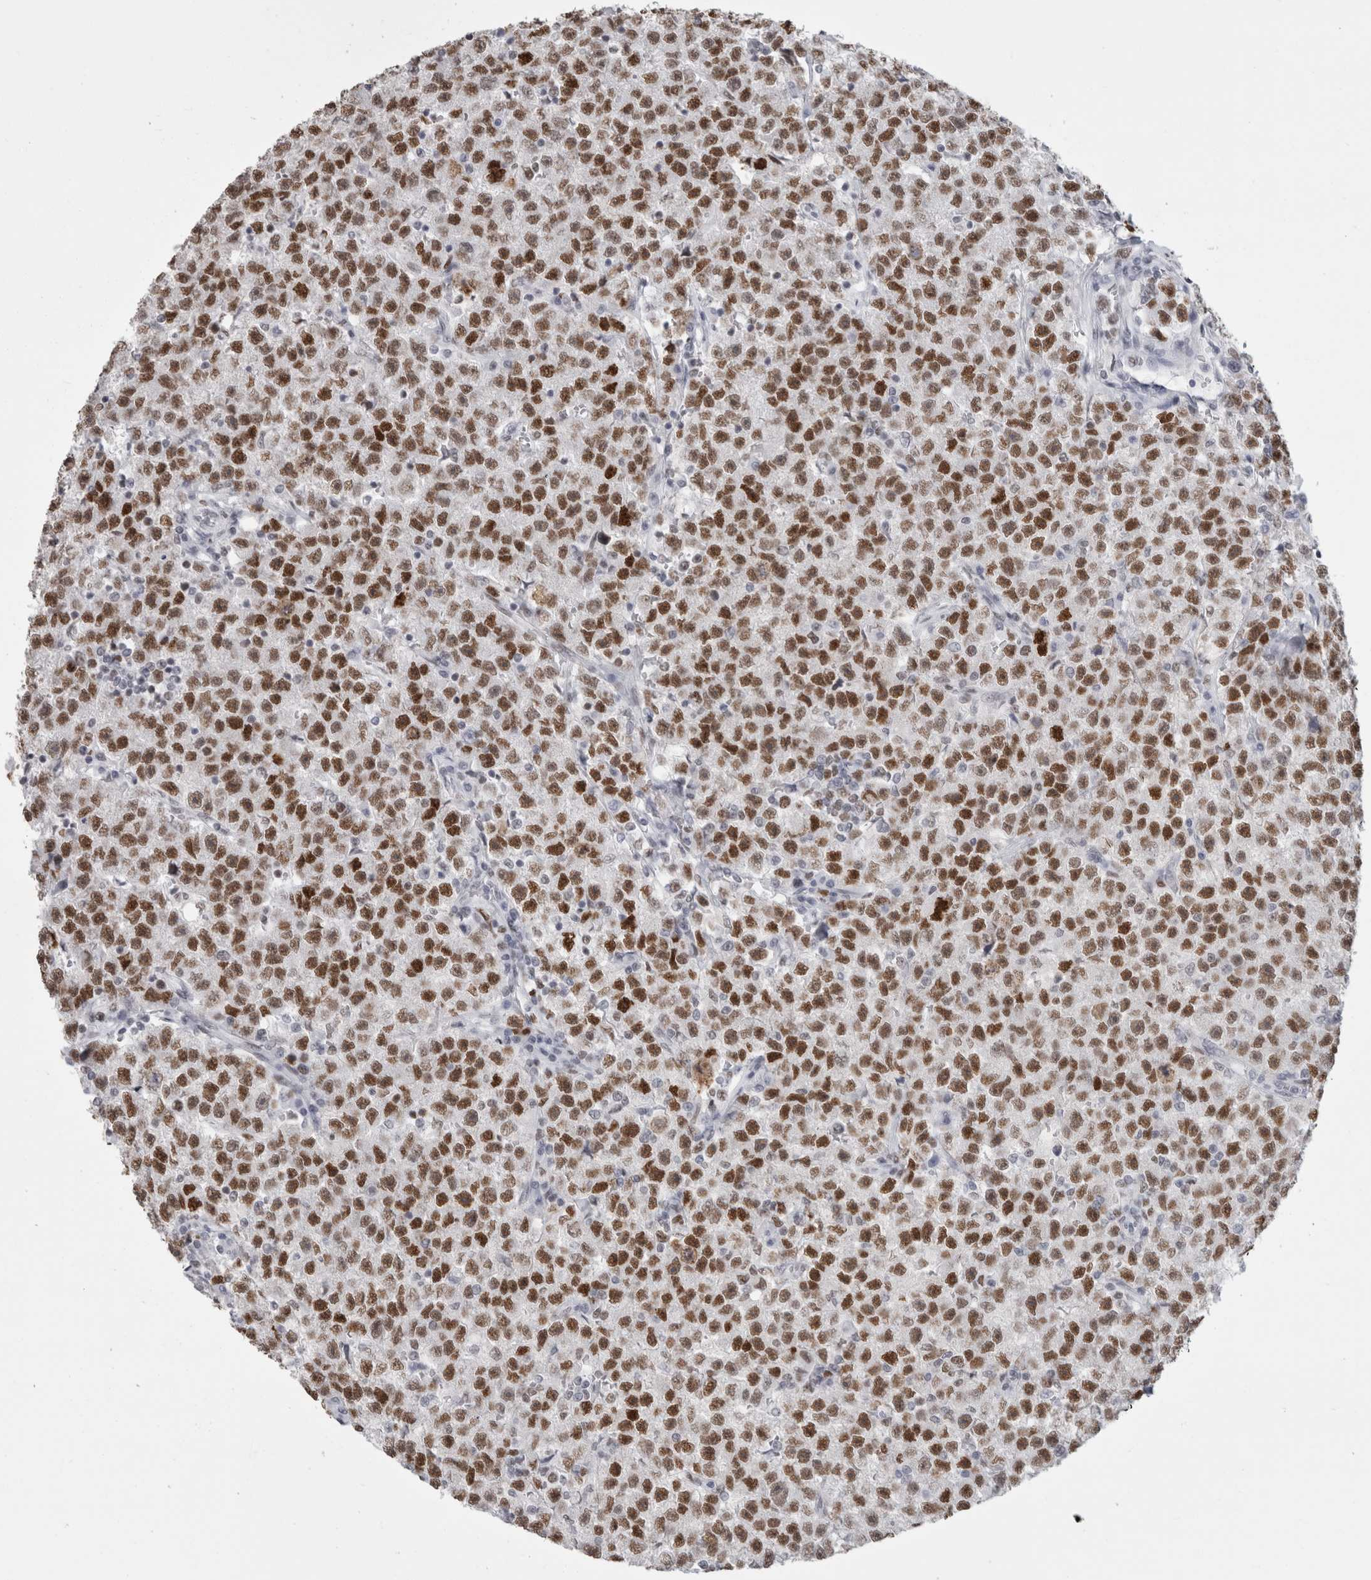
{"staining": {"intensity": "strong", "quantity": ">75%", "location": "nuclear"}, "tissue": "testis cancer", "cell_type": "Tumor cells", "image_type": "cancer", "snomed": [{"axis": "morphology", "description": "Seminoma, NOS"}, {"axis": "topography", "description": "Testis"}], "caption": "The immunohistochemical stain highlights strong nuclear staining in tumor cells of testis seminoma tissue.", "gene": "SMARCC1", "patient": {"sex": "male", "age": 22}}